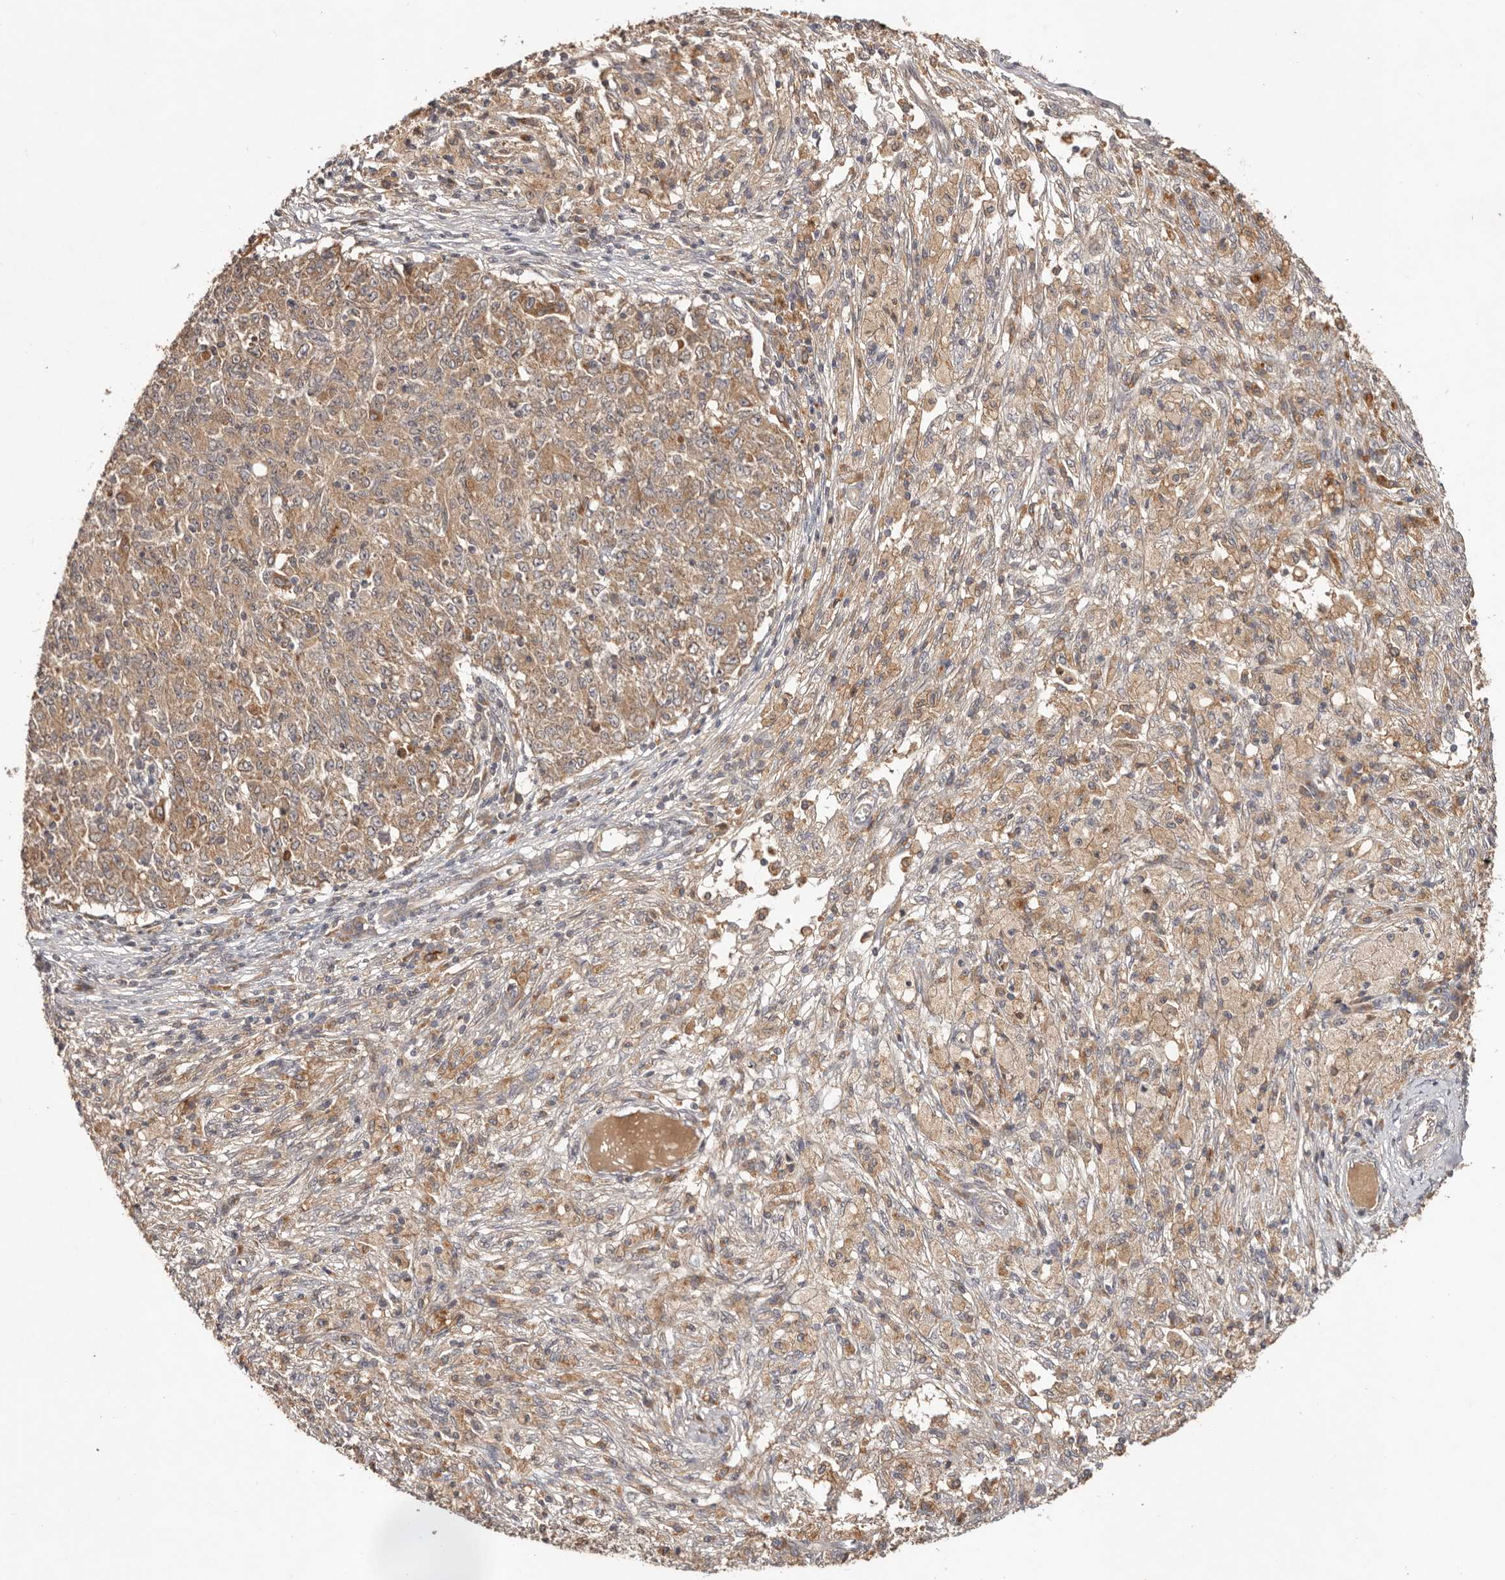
{"staining": {"intensity": "moderate", "quantity": ">75%", "location": "cytoplasmic/membranous"}, "tissue": "ovarian cancer", "cell_type": "Tumor cells", "image_type": "cancer", "snomed": [{"axis": "morphology", "description": "Carcinoma, endometroid"}, {"axis": "topography", "description": "Ovary"}], "caption": "A brown stain labels moderate cytoplasmic/membranous positivity of a protein in ovarian cancer tumor cells. The staining was performed using DAB (3,3'-diaminobenzidine) to visualize the protein expression in brown, while the nuclei were stained in blue with hematoxylin (Magnification: 20x).", "gene": "PKIB", "patient": {"sex": "female", "age": 42}}